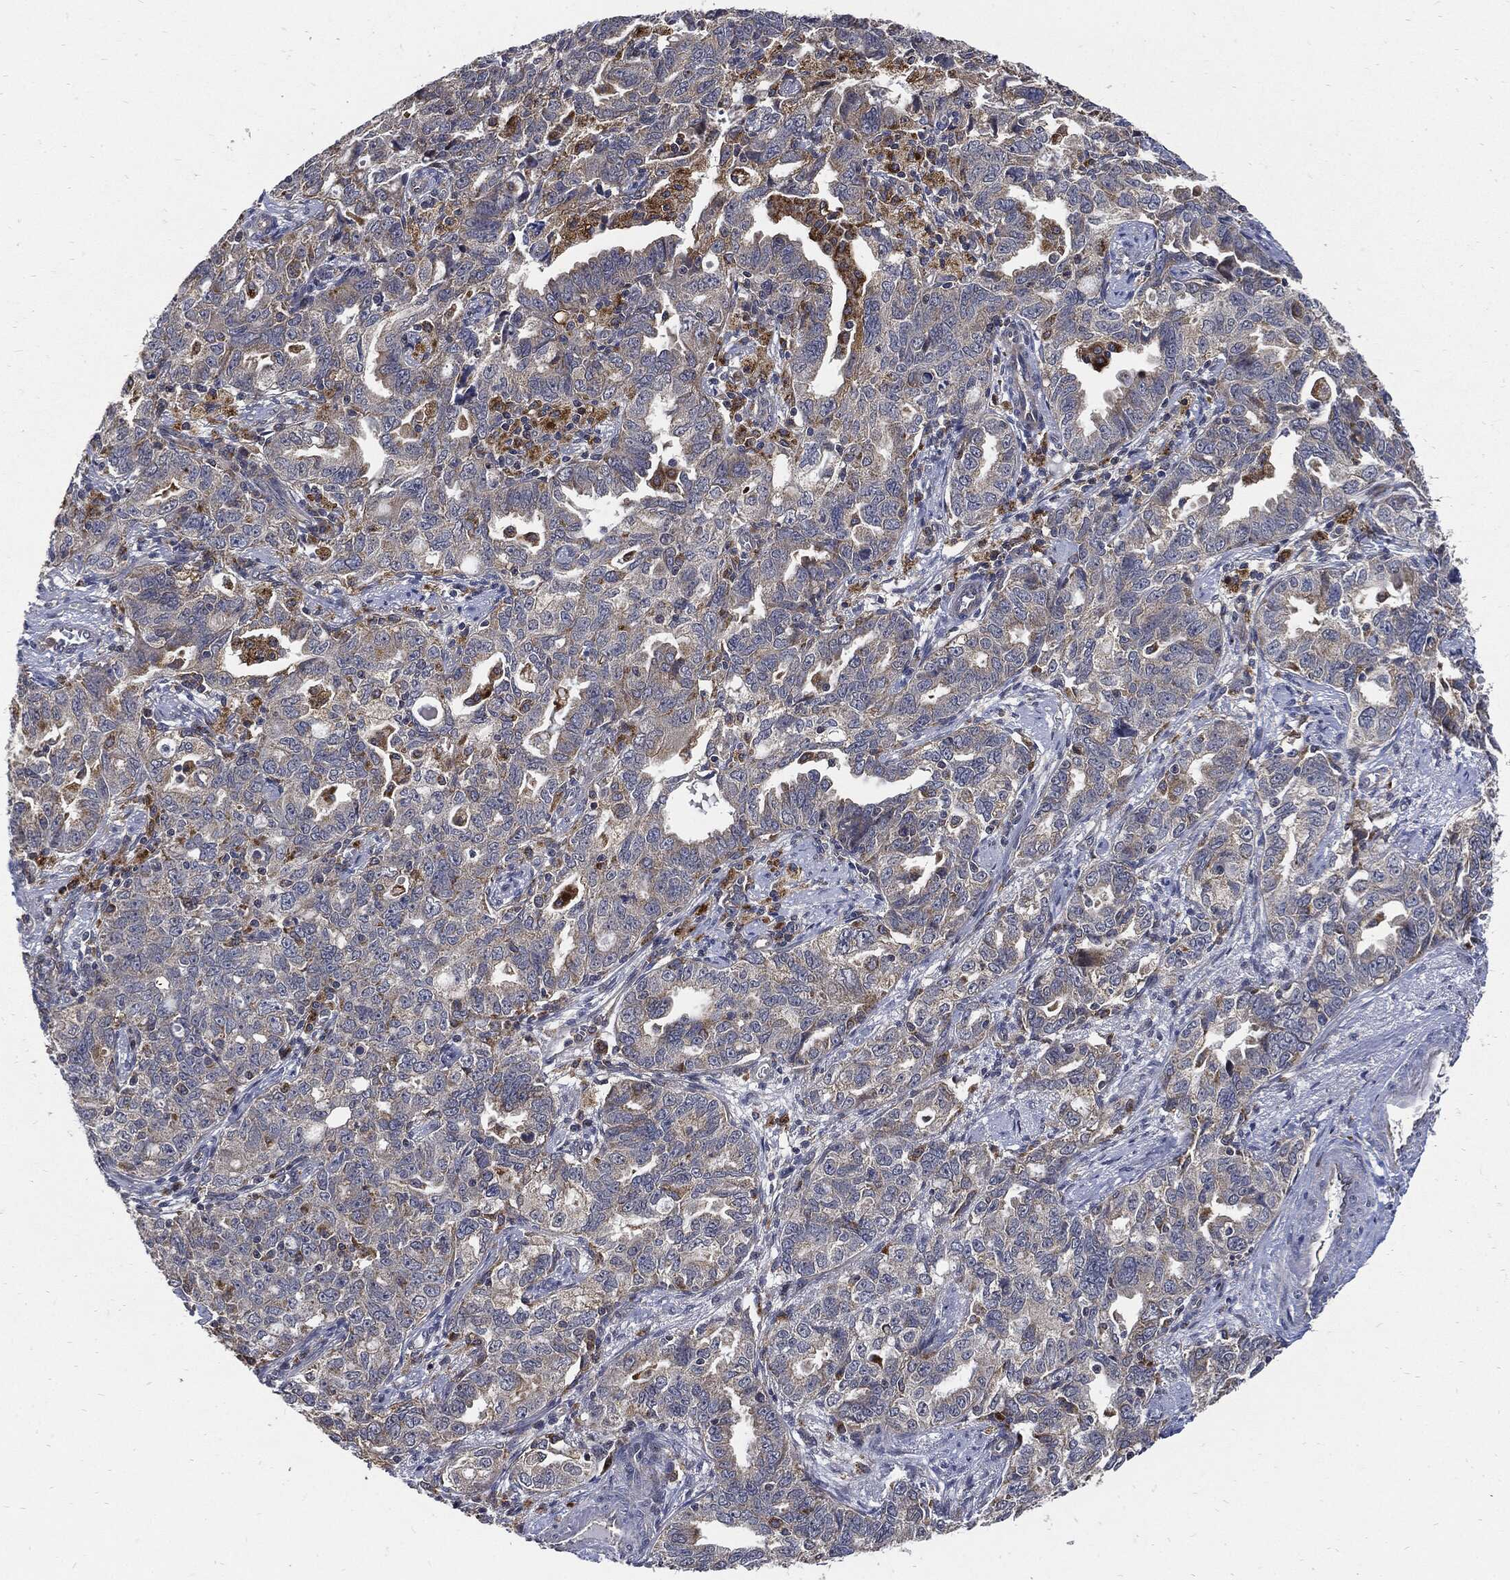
{"staining": {"intensity": "weak", "quantity": "<25%", "location": "cytoplasmic/membranous"}, "tissue": "ovarian cancer", "cell_type": "Tumor cells", "image_type": "cancer", "snomed": [{"axis": "morphology", "description": "Cystadenocarcinoma, serous, NOS"}, {"axis": "topography", "description": "Ovary"}], "caption": "The immunohistochemistry (IHC) micrograph has no significant expression in tumor cells of serous cystadenocarcinoma (ovarian) tissue.", "gene": "SLC31A2", "patient": {"sex": "female", "age": 51}}